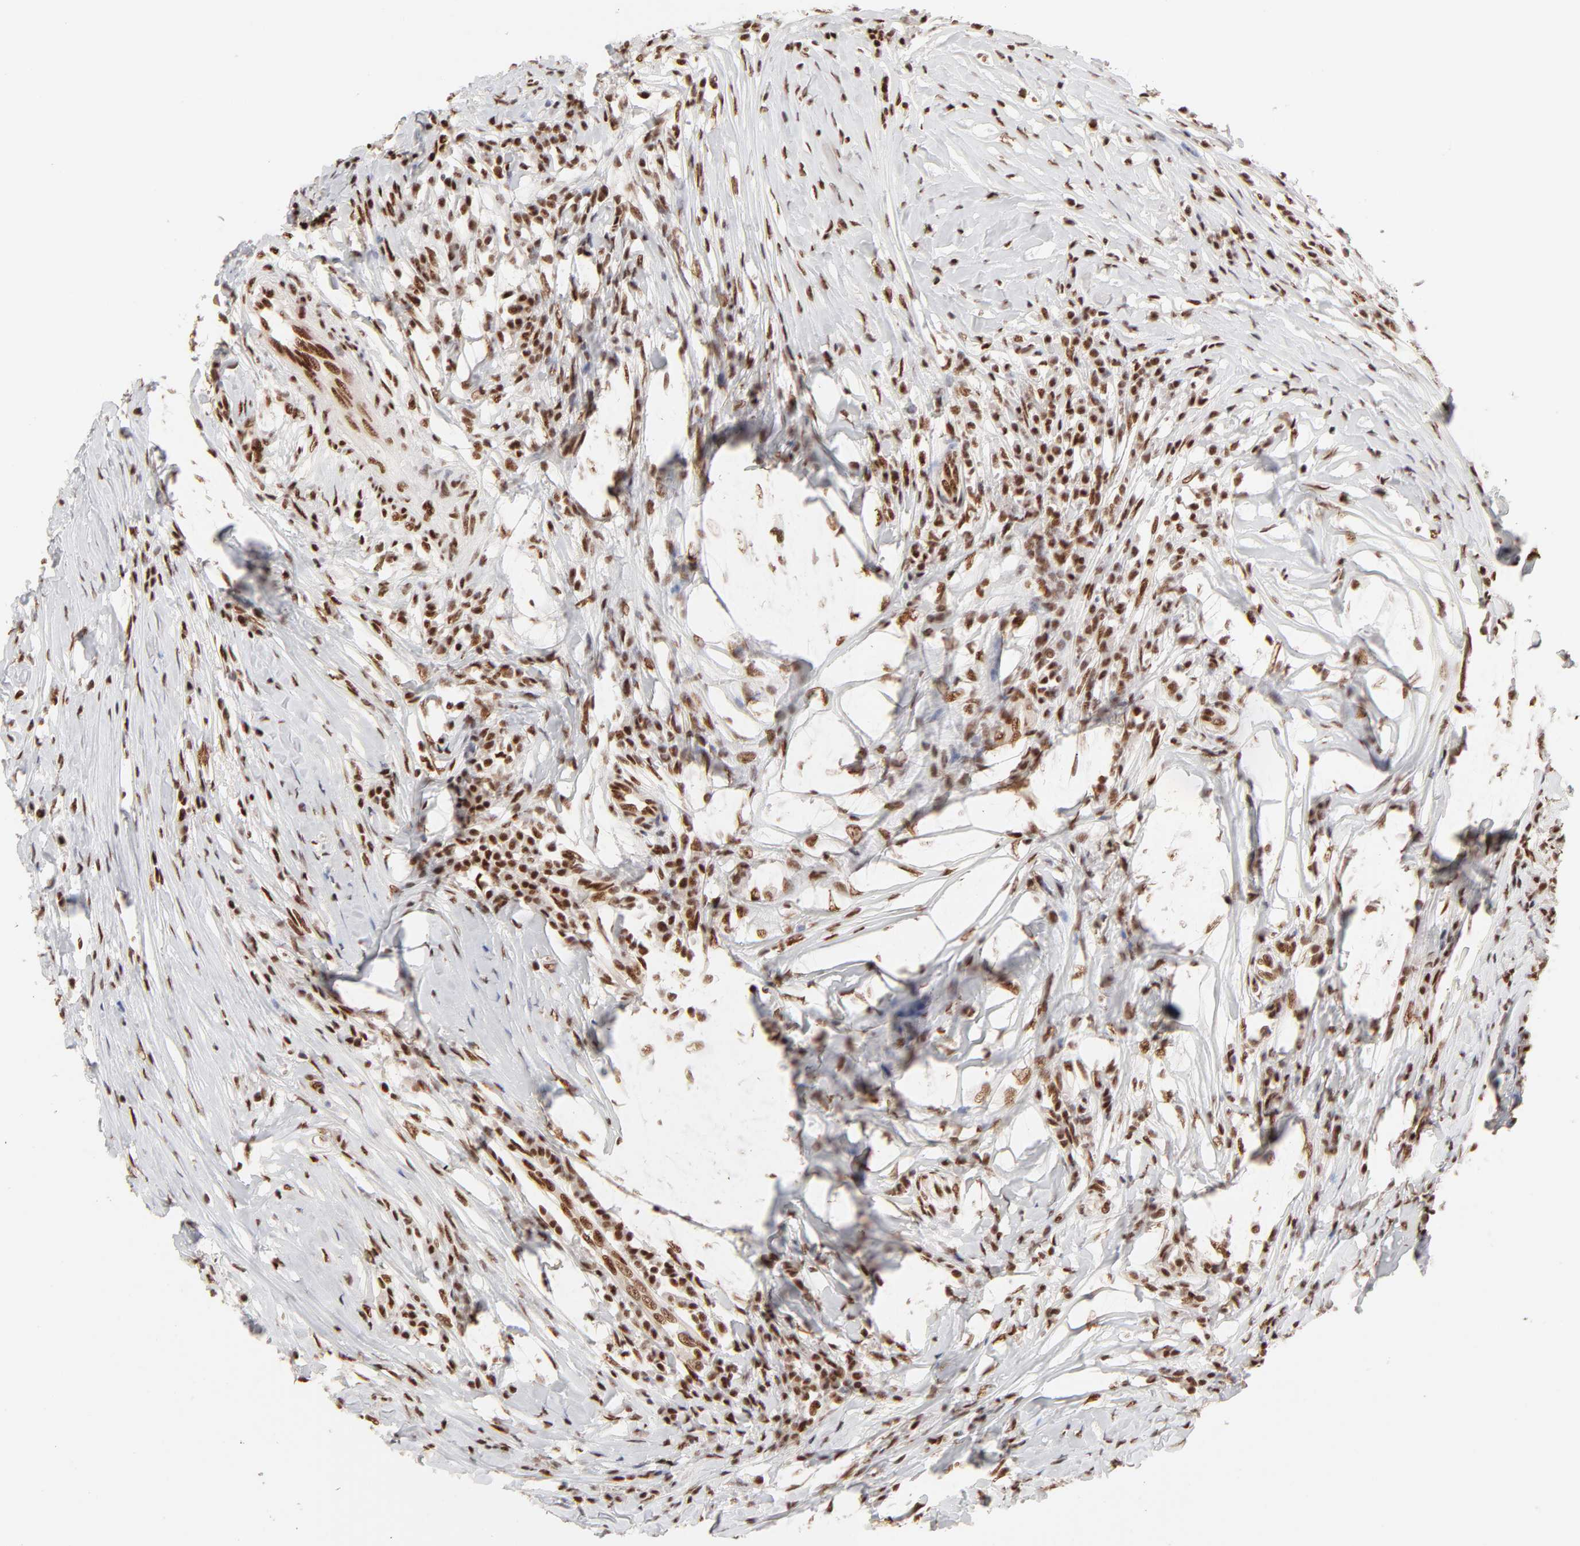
{"staining": {"intensity": "strong", "quantity": ">75%", "location": "nuclear"}, "tissue": "head and neck cancer", "cell_type": "Tumor cells", "image_type": "cancer", "snomed": [{"axis": "morphology", "description": "Adenocarcinoma, NOS"}, {"axis": "topography", "description": "Salivary gland"}, {"axis": "topography", "description": "Head-Neck"}], "caption": "Immunohistochemical staining of head and neck cancer demonstrates high levels of strong nuclear staining in approximately >75% of tumor cells. Nuclei are stained in blue.", "gene": "TARDBP", "patient": {"sex": "female", "age": 65}}